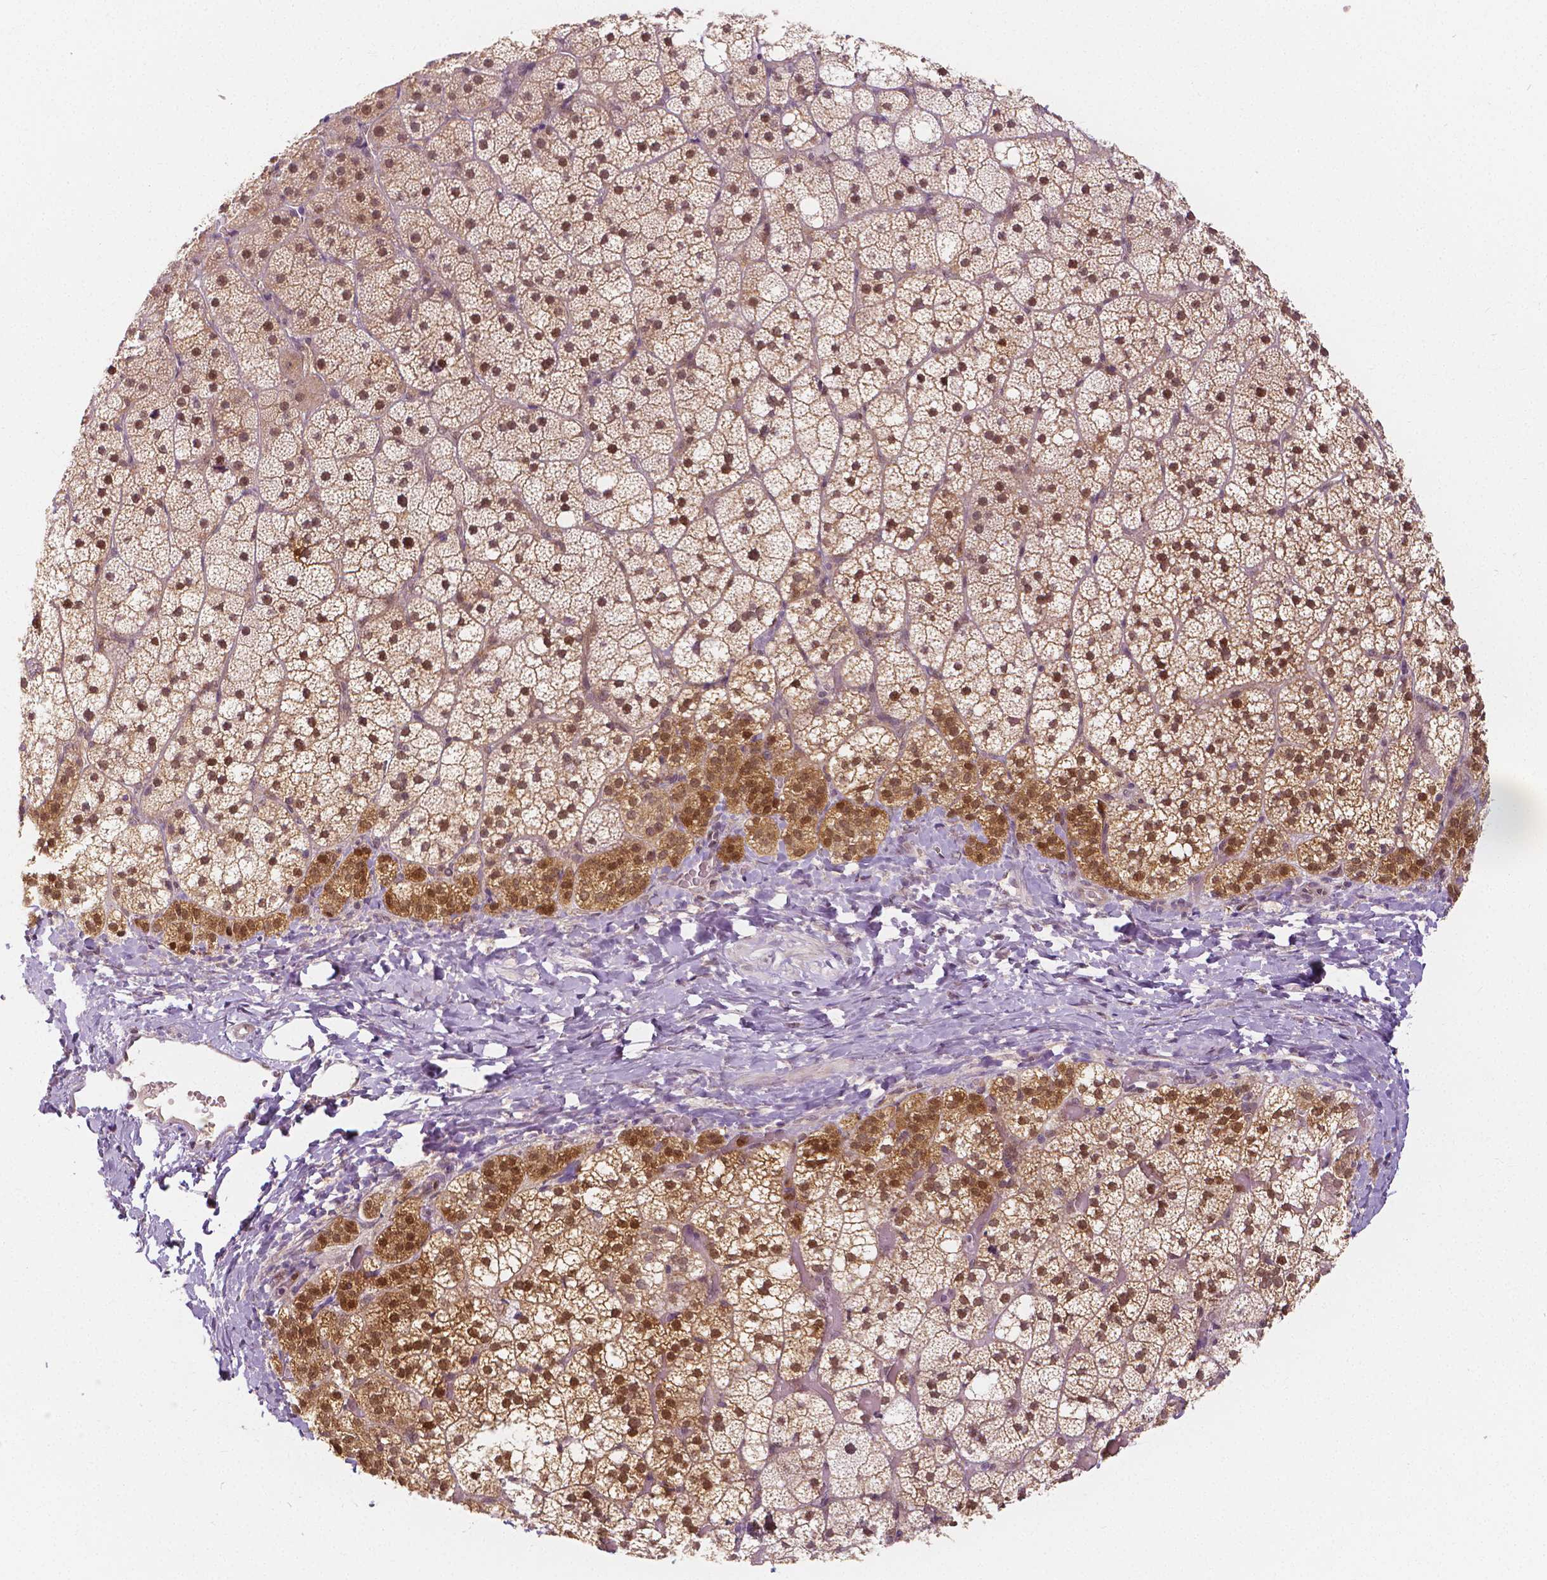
{"staining": {"intensity": "strong", "quantity": "25%-75%", "location": "cytoplasmic/membranous,nuclear"}, "tissue": "adrenal gland", "cell_type": "Glandular cells", "image_type": "normal", "snomed": [{"axis": "morphology", "description": "Normal tissue, NOS"}, {"axis": "topography", "description": "Adrenal gland"}], "caption": "The immunohistochemical stain shows strong cytoplasmic/membranous,nuclear positivity in glandular cells of benign adrenal gland.", "gene": "NAPRT", "patient": {"sex": "male", "age": 53}}